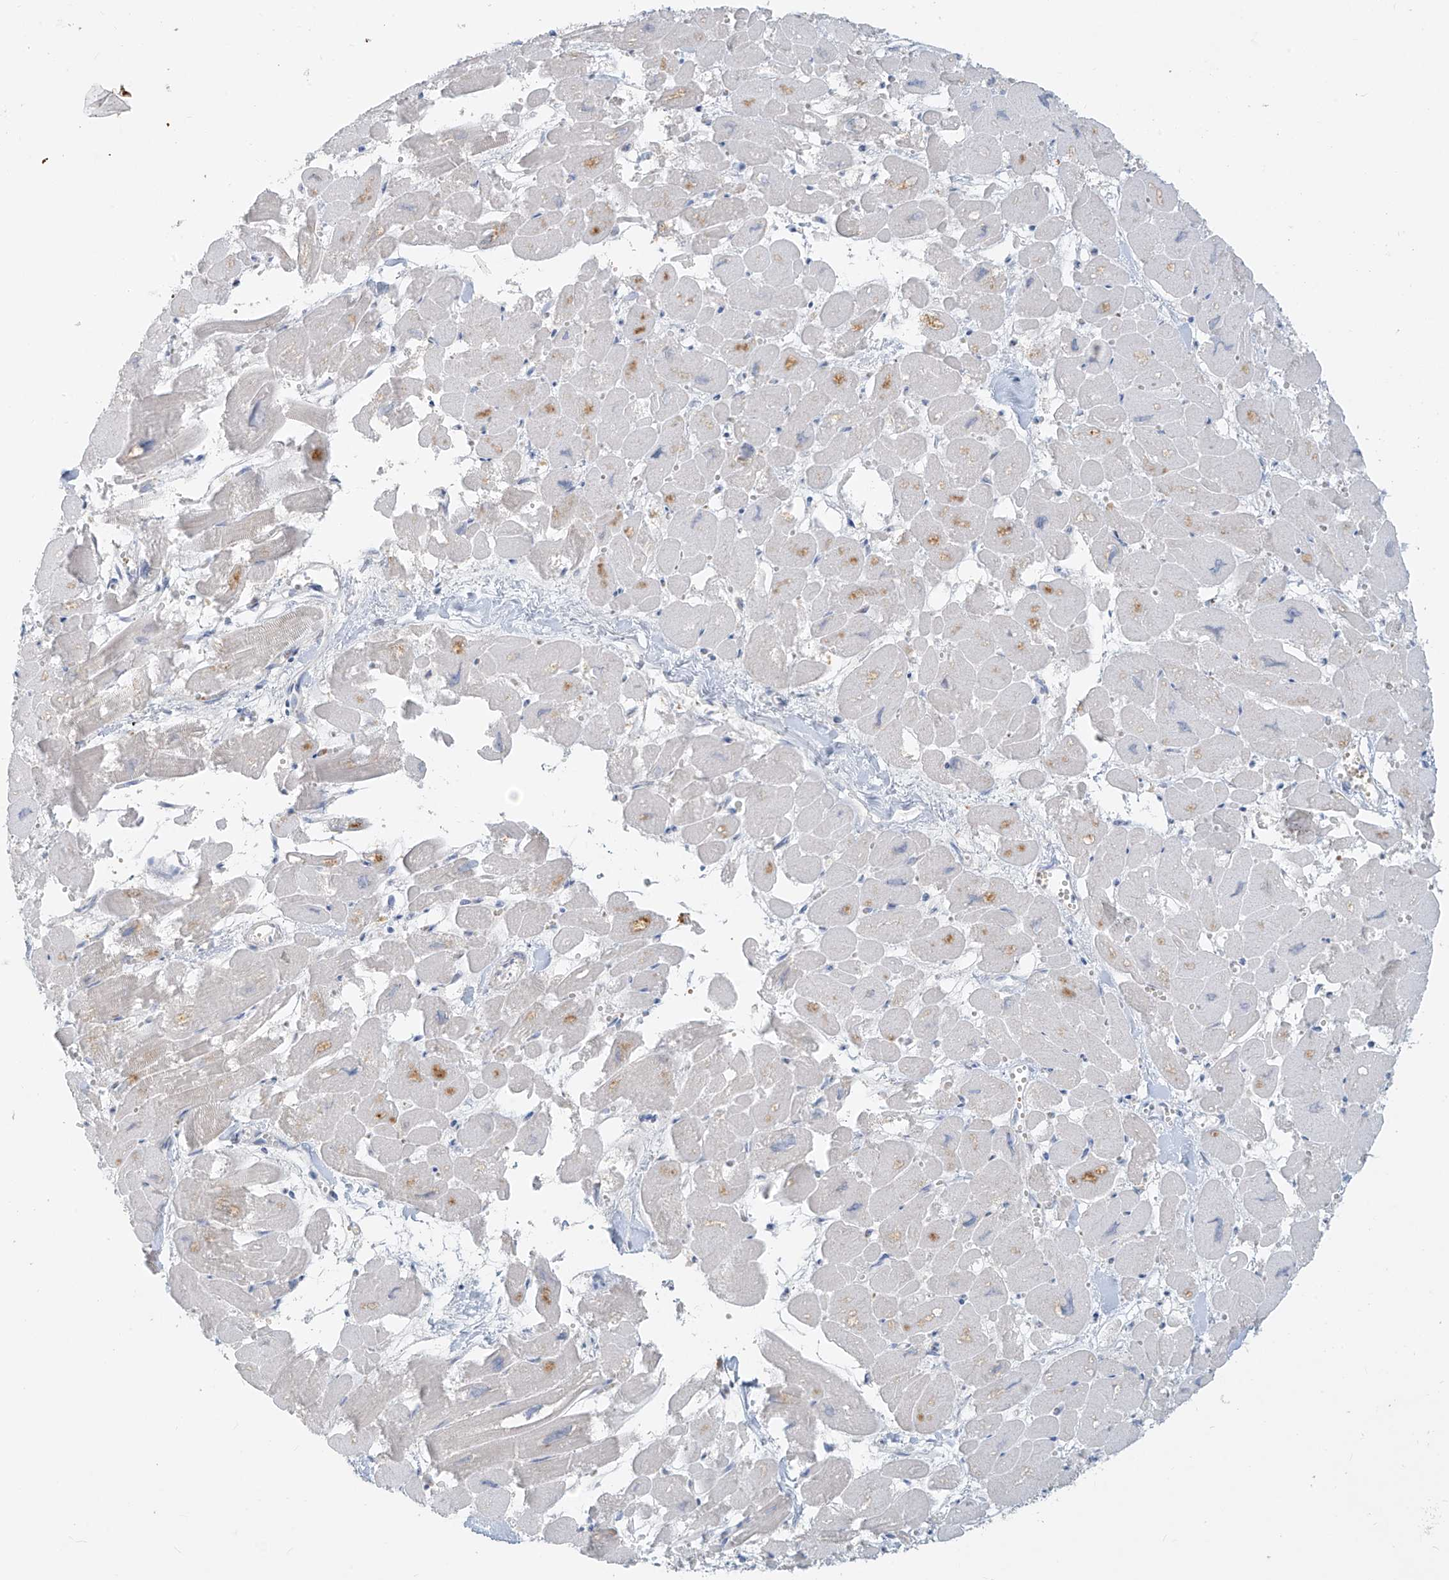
{"staining": {"intensity": "weak", "quantity": "<25%", "location": "cytoplasmic/membranous"}, "tissue": "heart muscle", "cell_type": "Cardiomyocytes", "image_type": "normal", "snomed": [{"axis": "morphology", "description": "Normal tissue, NOS"}, {"axis": "topography", "description": "Heart"}], "caption": "The photomicrograph shows no significant positivity in cardiomyocytes of heart muscle.", "gene": "DGKQ", "patient": {"sex": "male", "age": 54}}